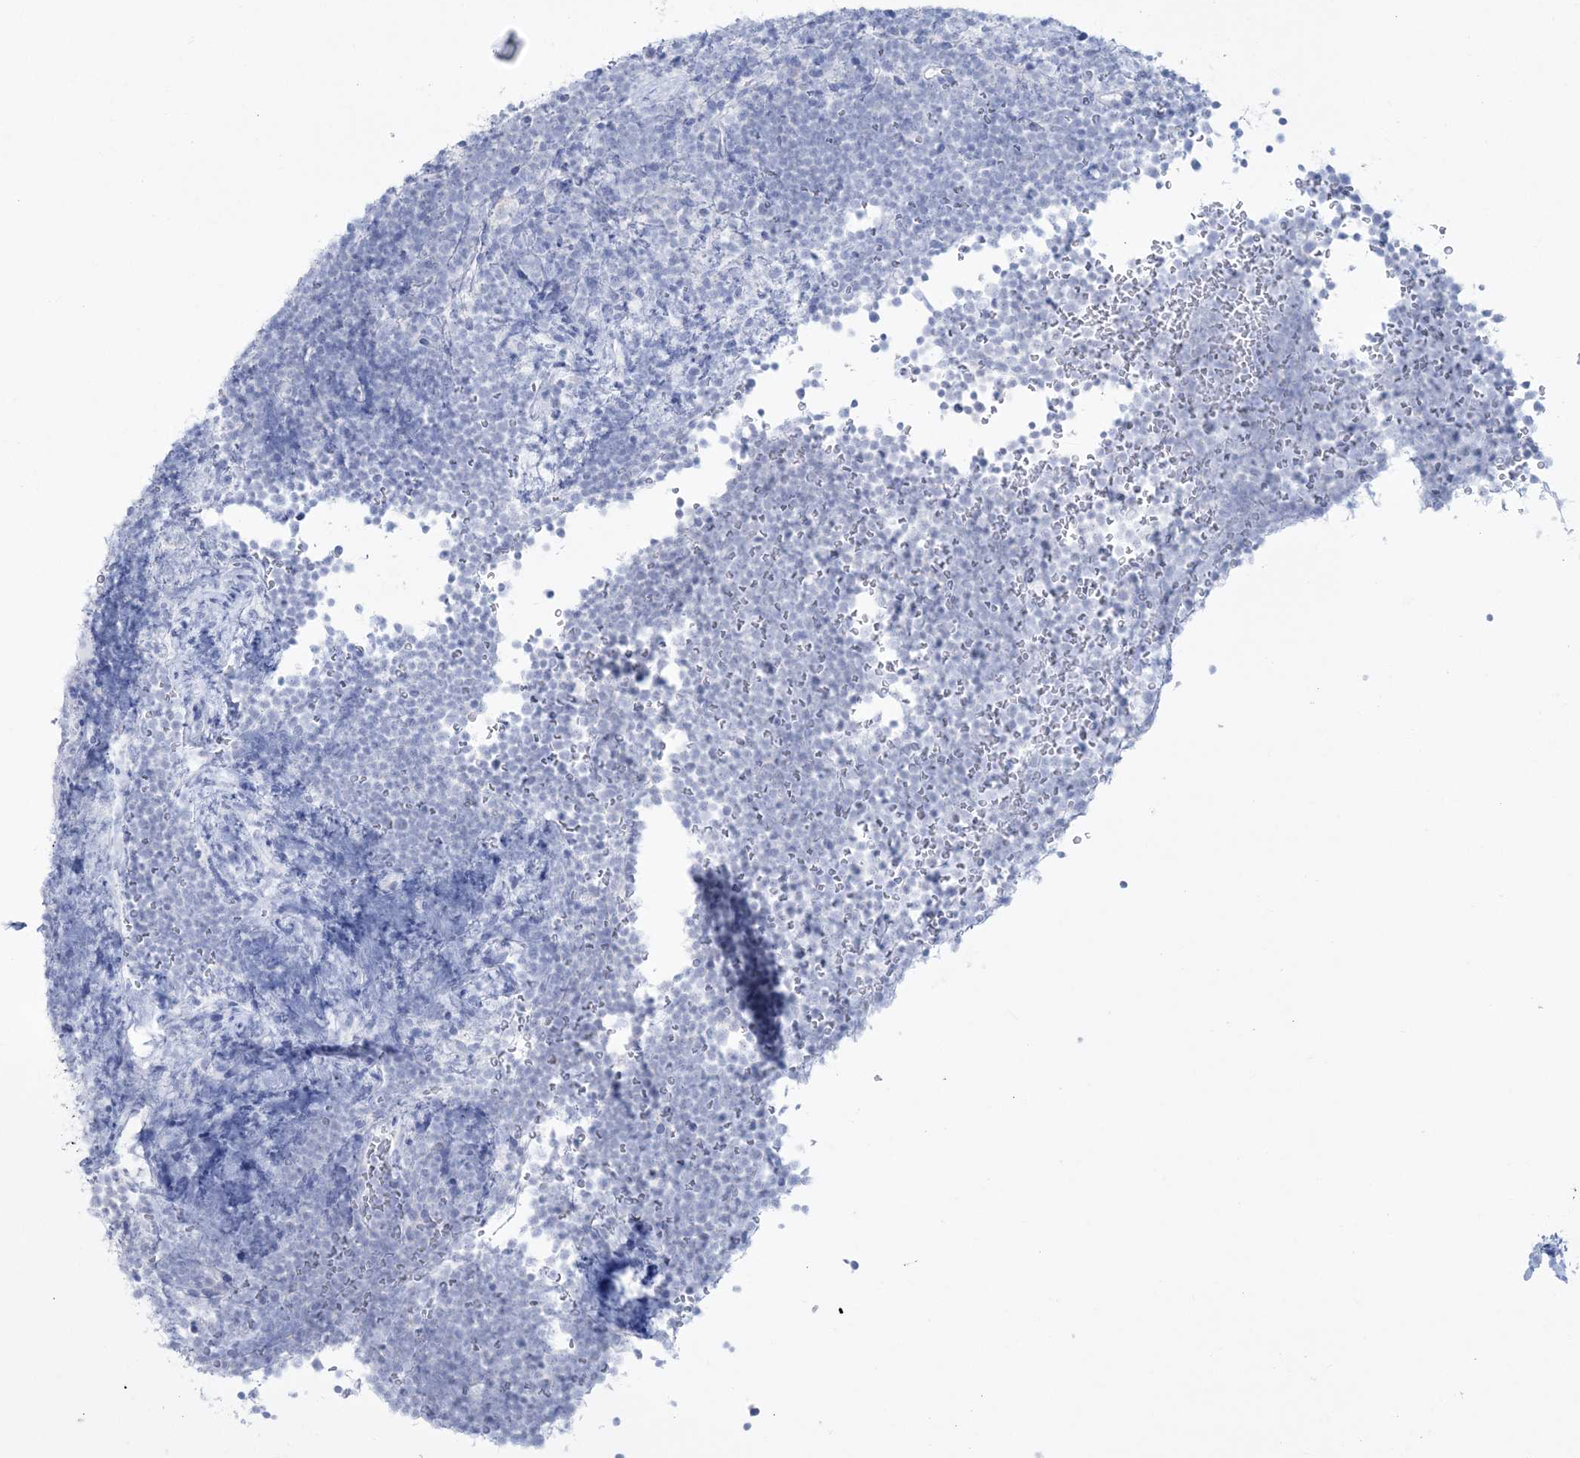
{"staining": {"intensity": "negative", "quantity": "none", "location": "none"}, "tissue": "lymphoma", "cell_type": "Tumor cells", "image_type": "cancer", "snomed": [{"axis": "morphology", "description": "Malignant lymphoma, non-Hodgkin's type, High grade"}, {"axis": "topography", "description": "Lymph node"}], "caption": "Malignant lymphoma, non-Hodgkin's type (high-grade) was stained to show a protein in brown. There is no significant expression in tumor cells.", "gene": "RBP2", "patient": {"sex": "male", "age": 13}}